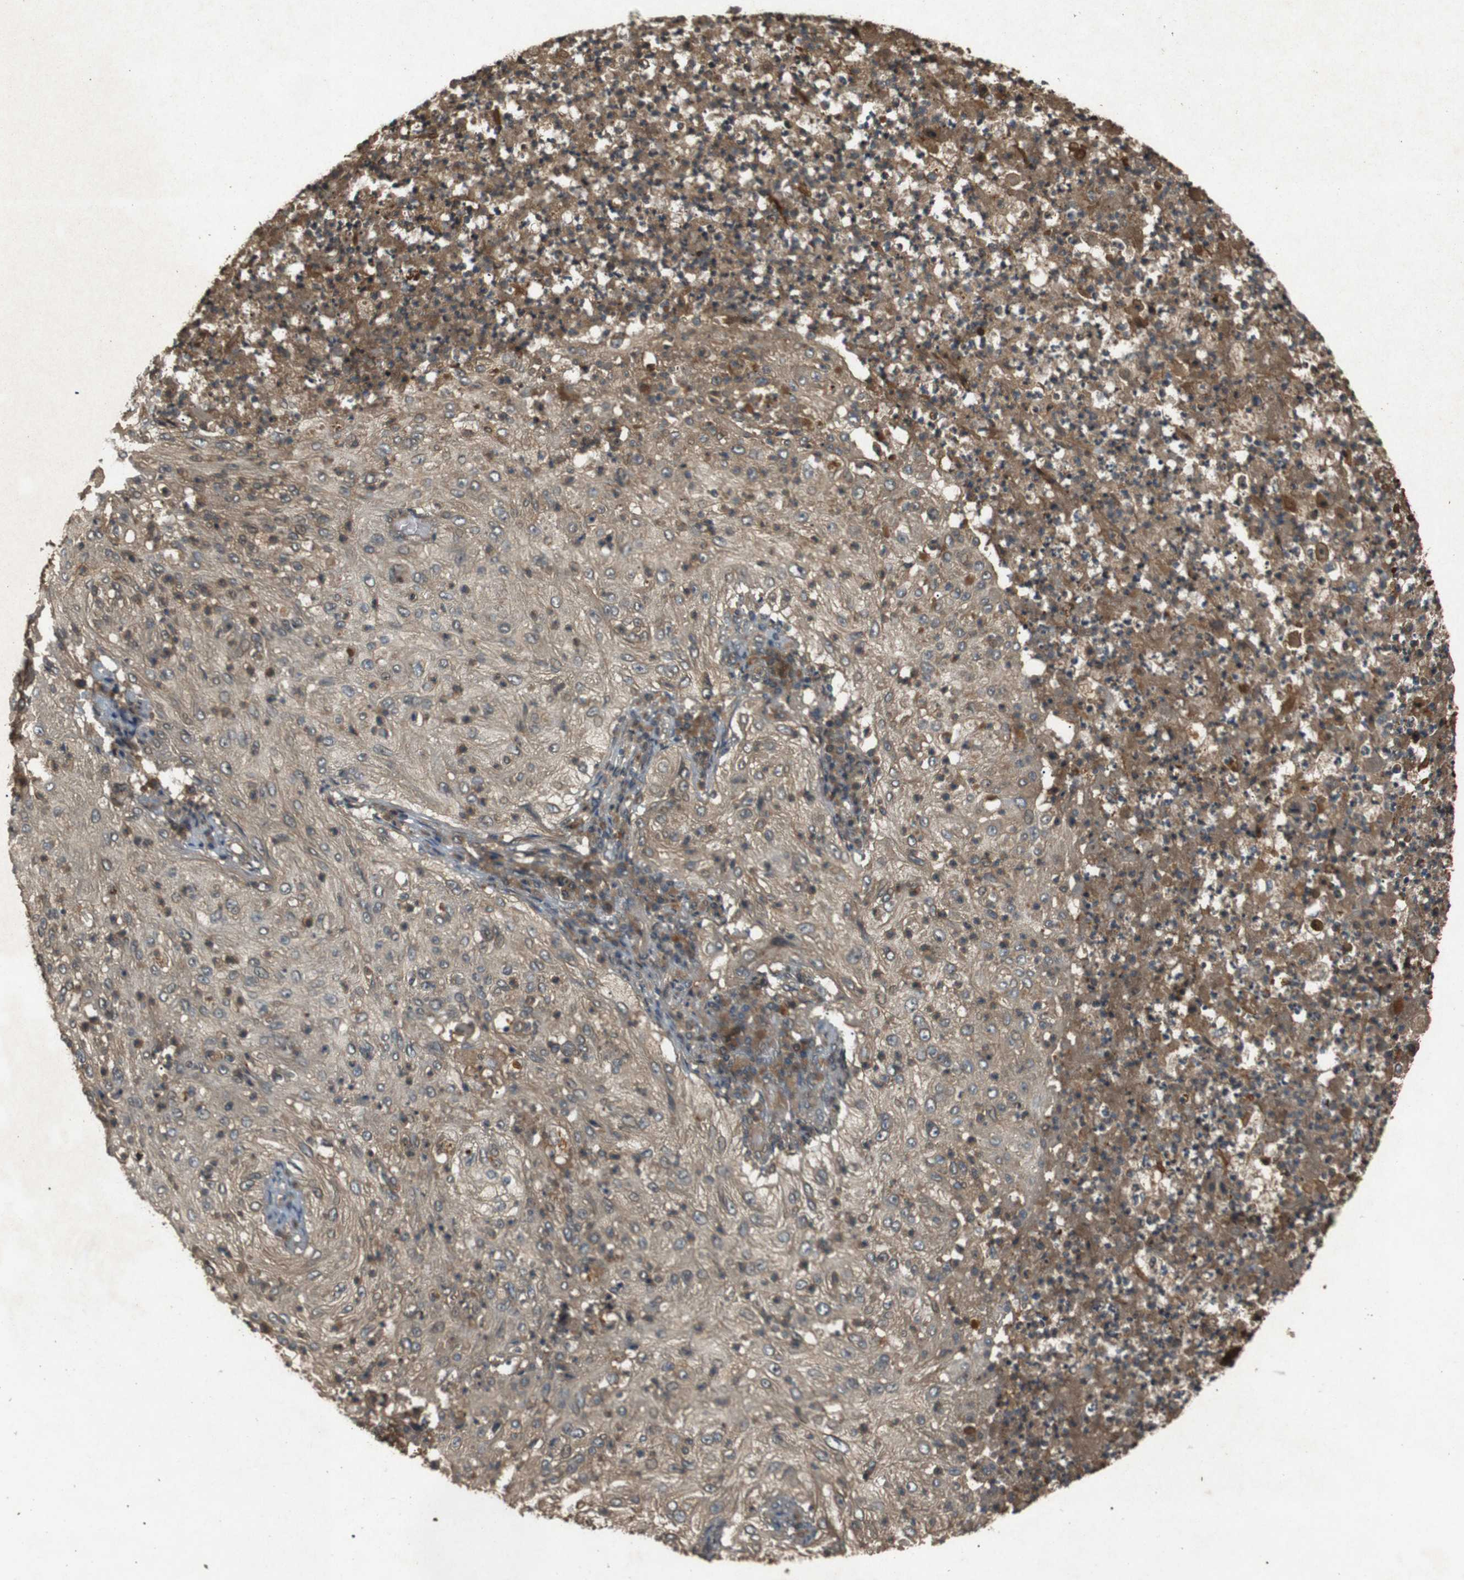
{"staining": {"intensity": "moderate", "quantity": ">75%", "location": "cytoplasmic/membranous"}, "tissue": "lung cancer", "cell_type": "Tumor cells", "image_type": "cancer", "snomed": [{"axis": "morphology", "description": "Inflammation, NOS"}, {"axis": "morphology", "description": "Squamous cell carcinoma, NOS"}, {"axis": "topography", "description": "Lymph node"}, {"axis": "topography", "description": "Soft tissue"}, {"axis": "topography", "description": "Lung"}], "caption": "A high-resolution photomicrograph shows IHC staining of squamous cell carcinoma (lung), which exhibits moderate cytoplasmic/membranous expression in about >75% of tumor cells. Using DAB (brown) and hematoxylin (blue) stains, captured at high magnification using brightfield microscopy.", "gene": "TAP1", "patient": {"sex": "male", "age": 66}}